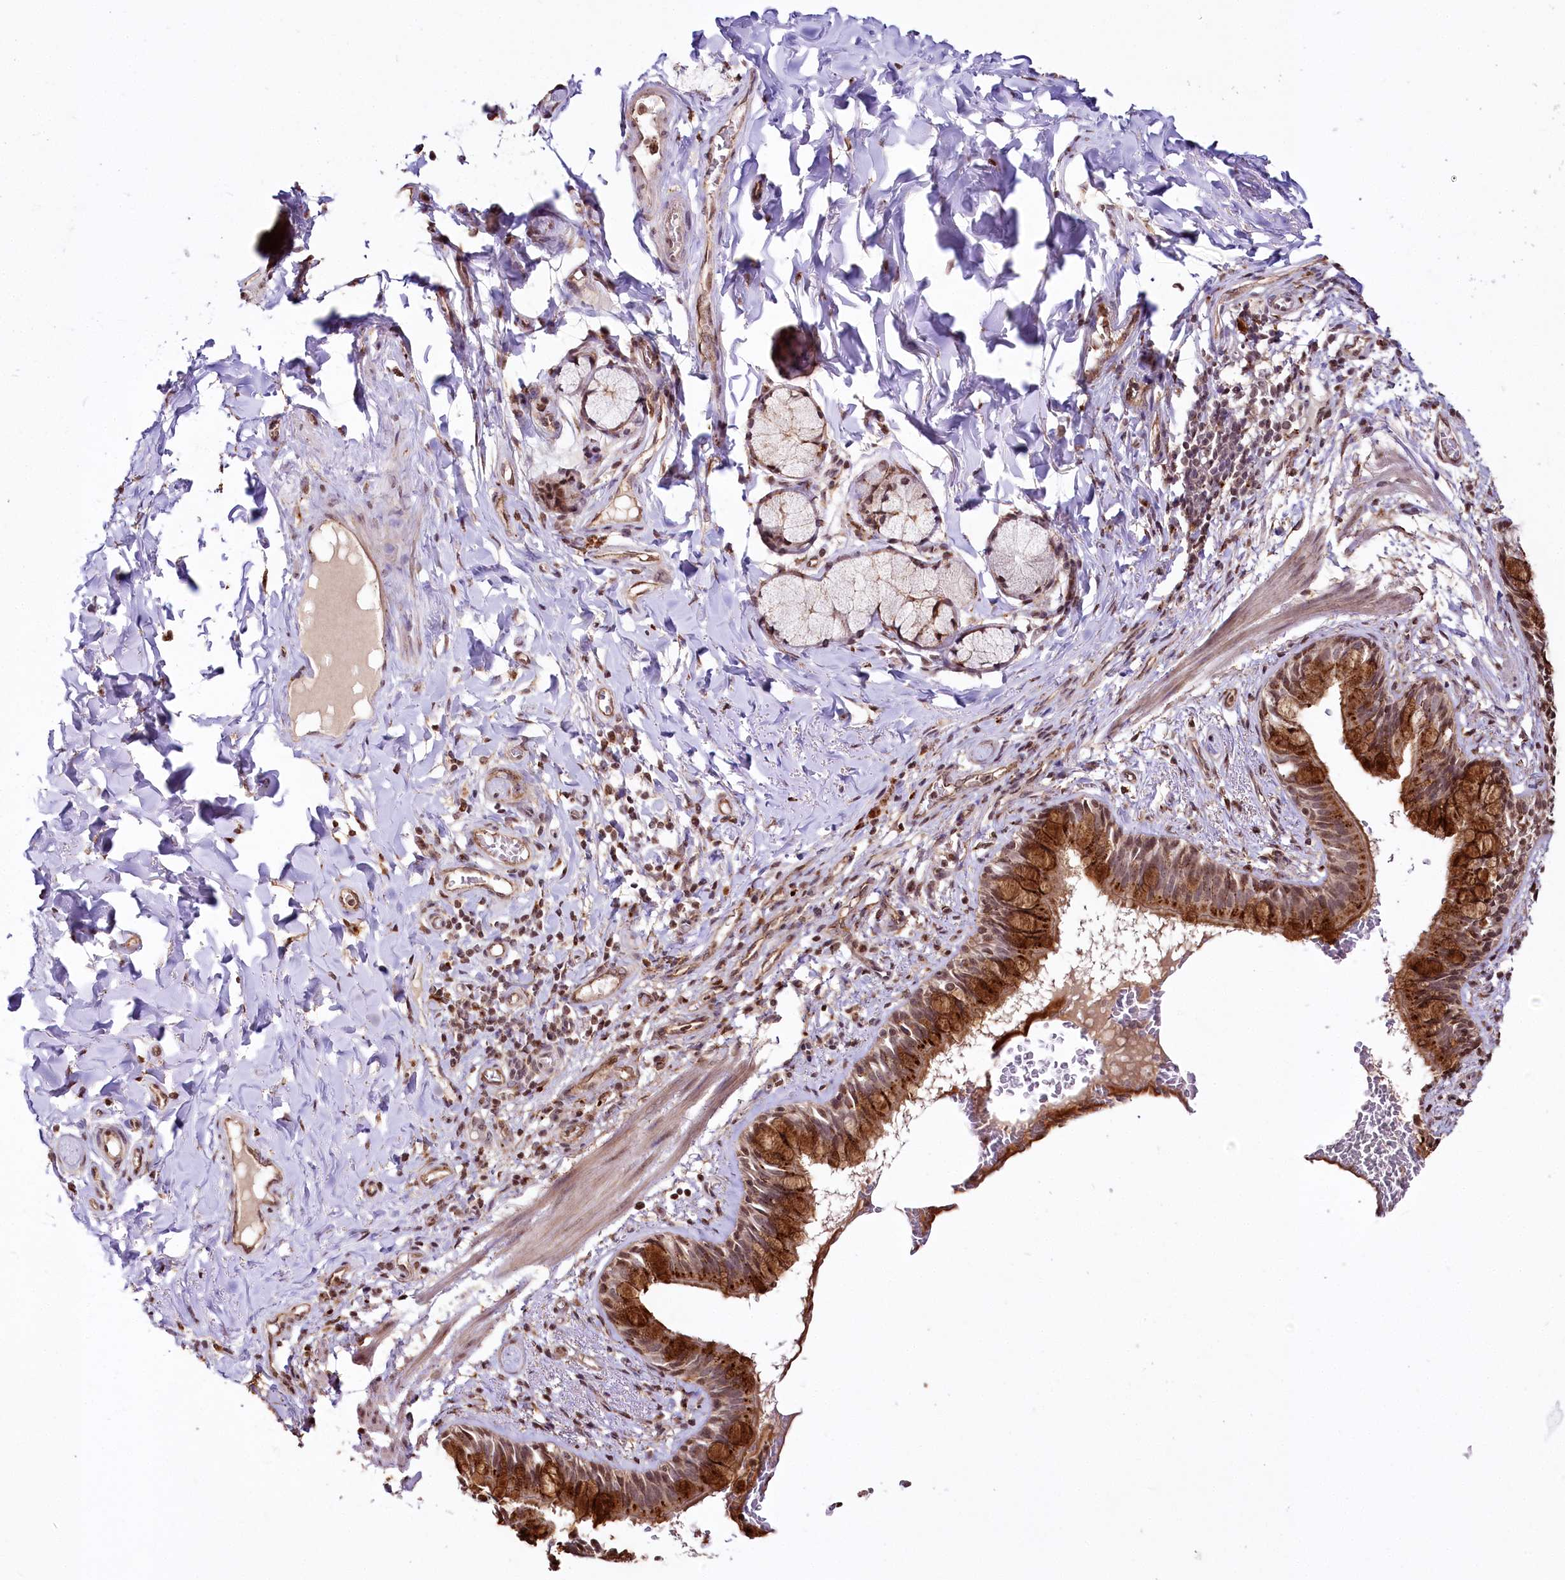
{"staining": {"intensity": "strong", "quantity": ">75%", "location": "cytoplasmic/membranous,nuclear"}, "tissue": "bronchus", "cell_type": "Respiratory epithelial cells", "image_type": "normal", "snomed": [{"axis": "morphology", "description": "Normal tissue, NOS"}, {"axis": "topography", "description": "Cartilage tissue"}, {"axis": "topography", "description": "Bronchus"}], "caption": "Protein staining of normal bronchus reveals strong cytoplasmic/membranous,nuclear staining in approximately >75% of respiratory epithelial cells. Immunohistochemistry (ihc) stains the protein of interest in brown and the nuclei are stained blue.", "gene": "HOXC8", "patient": {"sex": "female", "age": 36}}